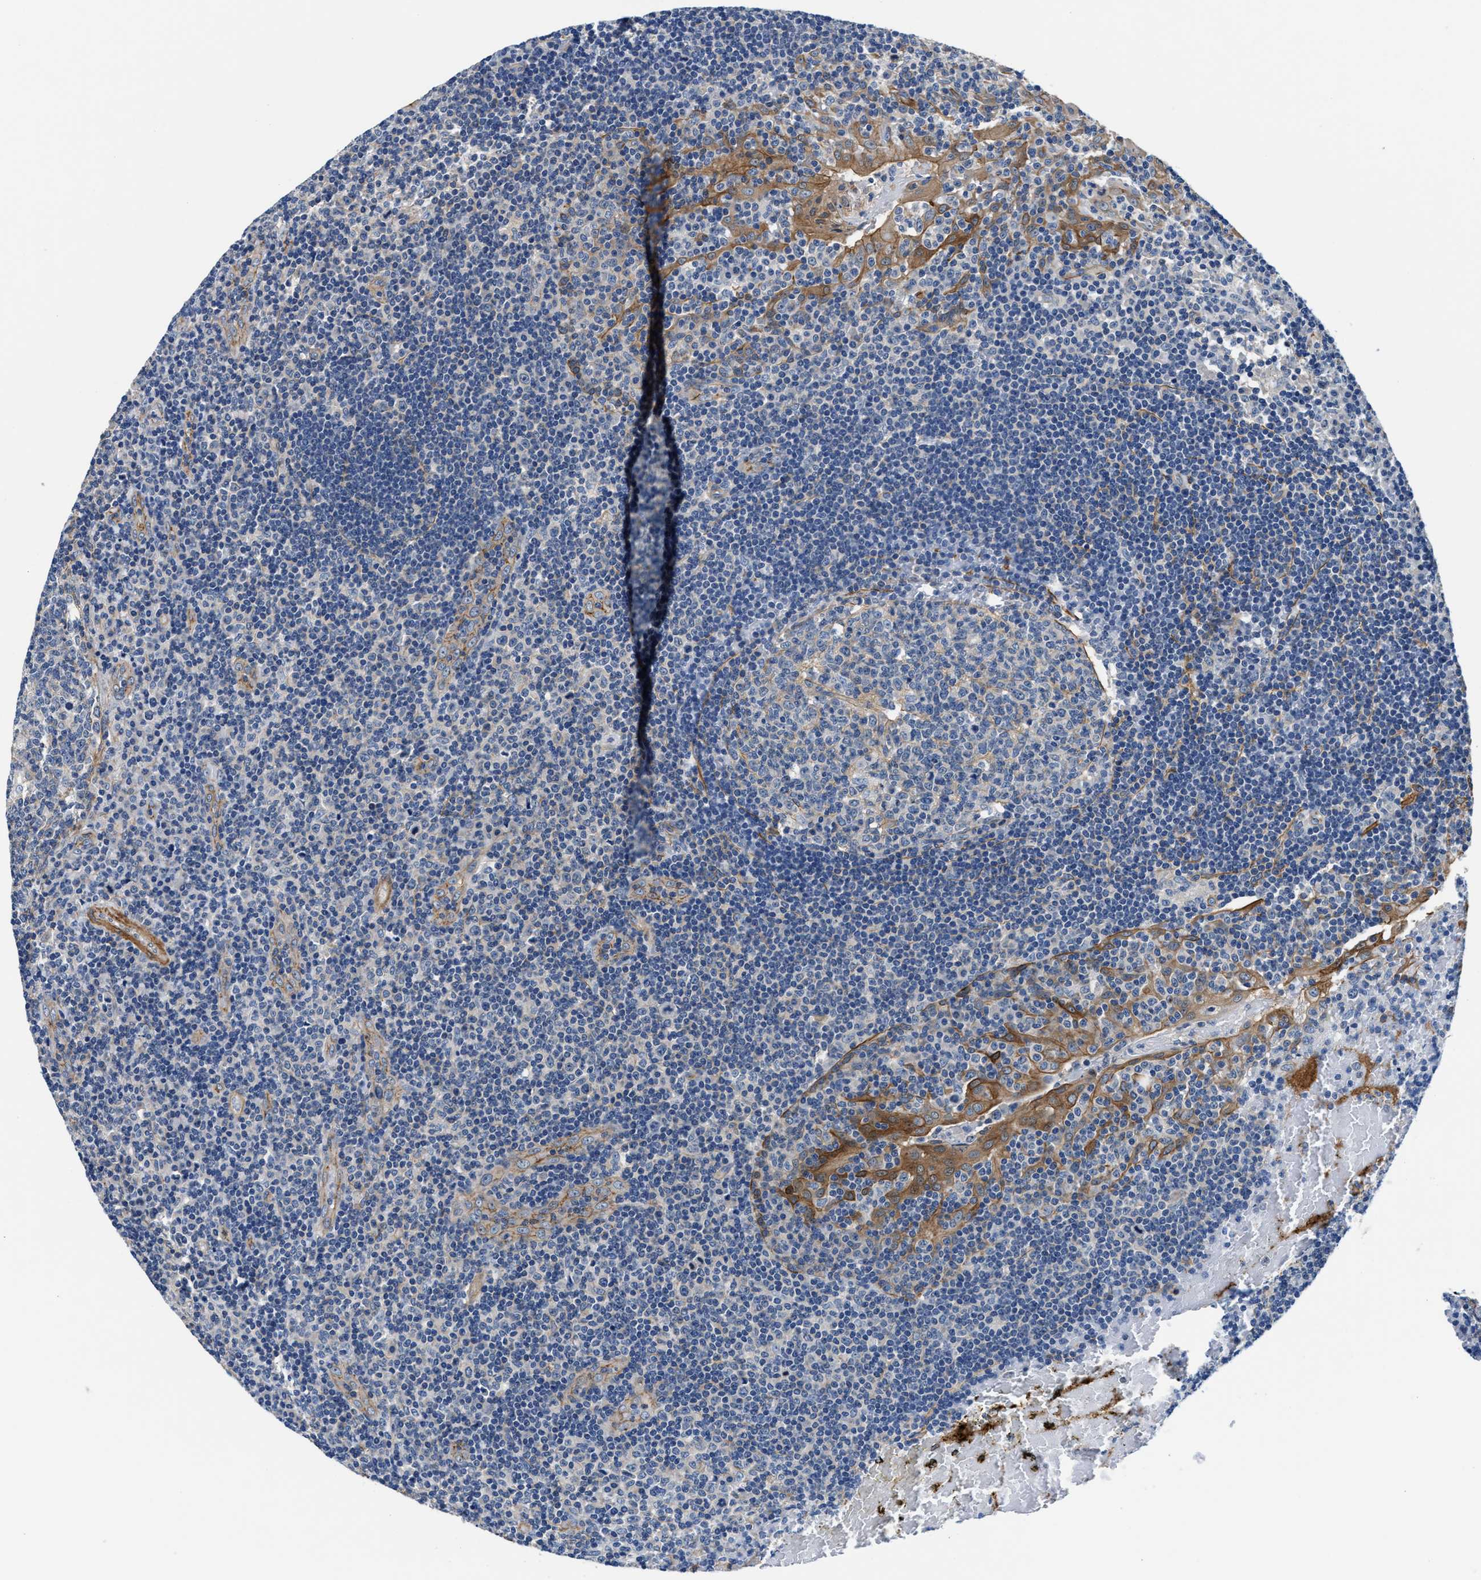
{"staining": {"intensity": "weak", "quantity": "<25%", "location": "cytoplasmic/membranous"}, "tissue": "tonsil", "cell_type": "Germinal center cells", "image_type": "normal", "snomed": [{"axis": "morphology", "description": "Normal tissue, NOS"}, {"axis": "topography", "description": "Tonsil"}], "caption": "This is a histopathology image of immunohistochemistry (IHC) staining of unremarkable tonsil, which shows no positivity in germinal center cells.", "gene": "PARG", "patient": {"sex": "female", "age": 40}}